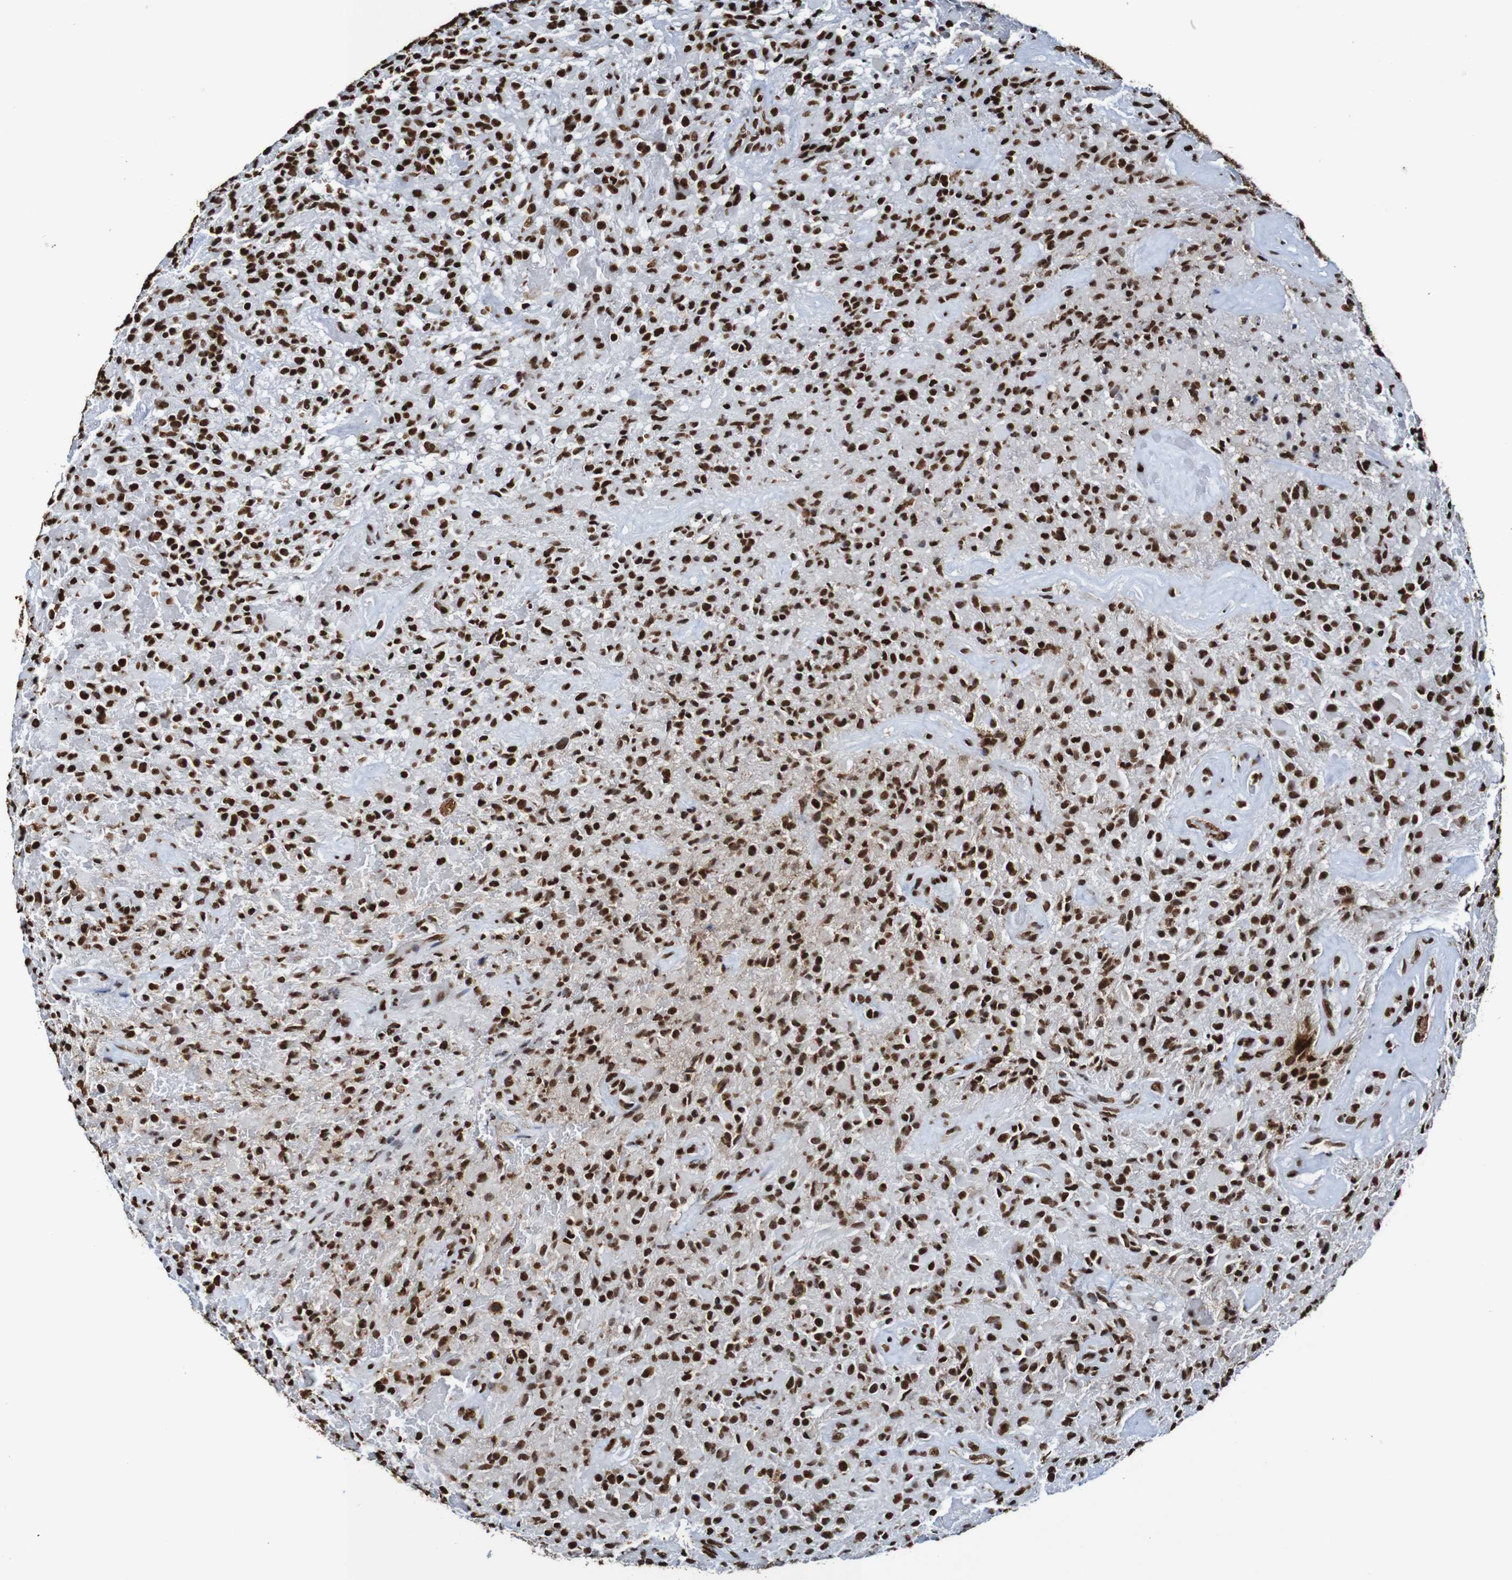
{"staining": {"intensity": "strong", "quantity": ">75%", "location": "nuclear"}, "tissue": "glioma", "cell_type": "Tumor cells", "image_type": "cancer", "snomed": [{"axis": "morphology", "description": "Glioma, malignant, High grade"}, {"axis": "topography", "description": "Brain"}], "caption": "A high-resolution histopathology image shows immunohistochemistry staining of glioma, which reveals strong nuclear expression in approximately >75% of tumor cells. The staining was performed using DAB (3,3'-diaminobenzidine) to visualize the protein expression in brown, while the nuclei were stained in blue with hematoxylin (Magnification: 20x).", "gene": "SRSF3", "patient": {"sex": "male", "age": 71}}